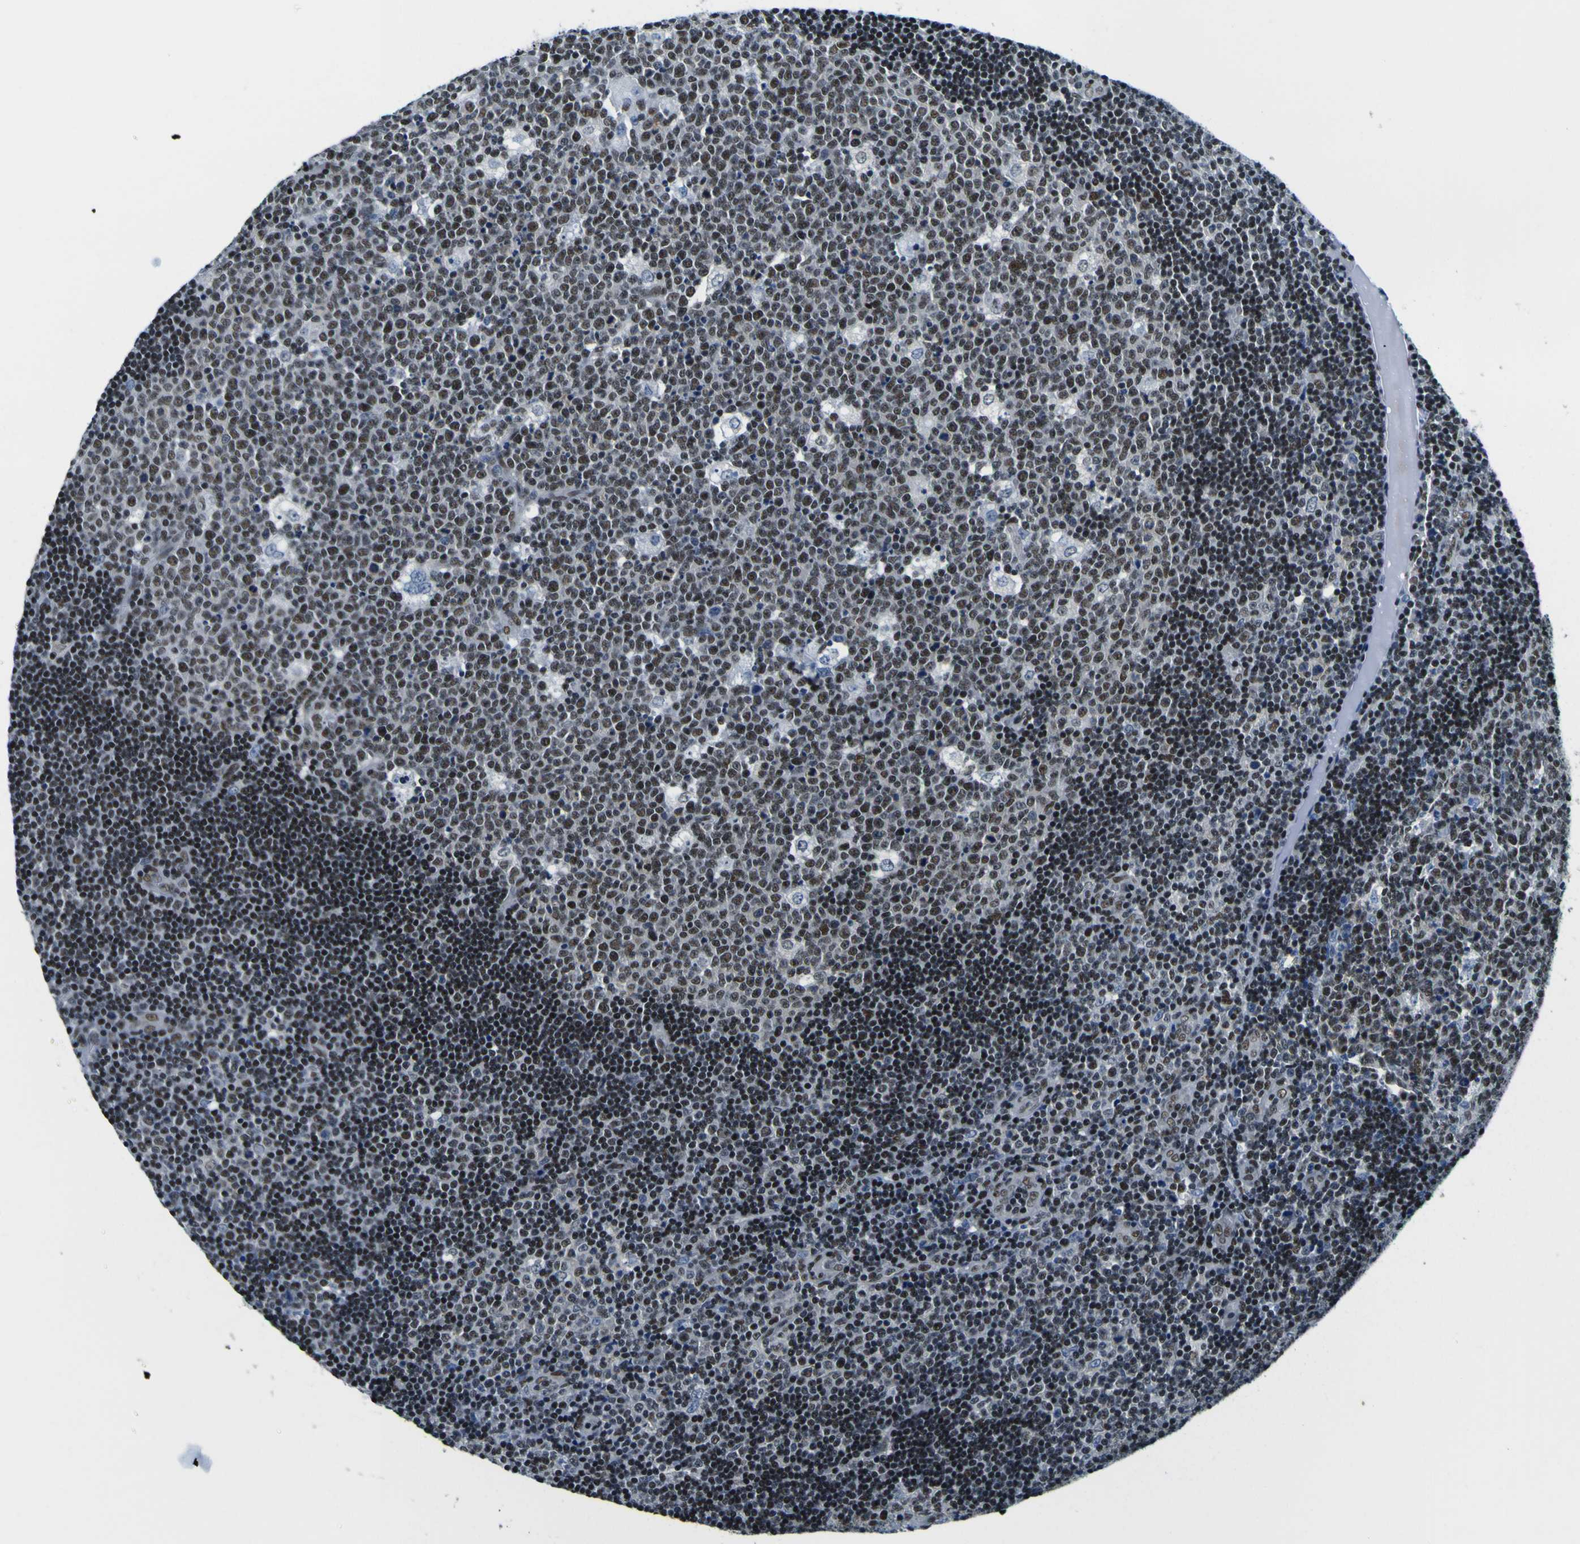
{"staining": {"intensity": "moderate", "quantity": ">75%", "location": "nuclear"}, "tissue": "lymph node", "cell_type": "Germinal center cells", "image_type": "normal", "snomed": [{"axis": "morphology", "description": "Normal tissue, NOS"}, {"axis": "topography", "description": "Lymph node"}, {"axis": "topography", "description": "Salivary gland"}], "caption": "Lymph node stained for a protein demonstrates moderate nuclear positivity in germinal center cells. Ihc stains the protein of interest in brown and the nuclei are stained blue.", "gene": "SP1", "patient": {"sex": "male", "age": 8}}